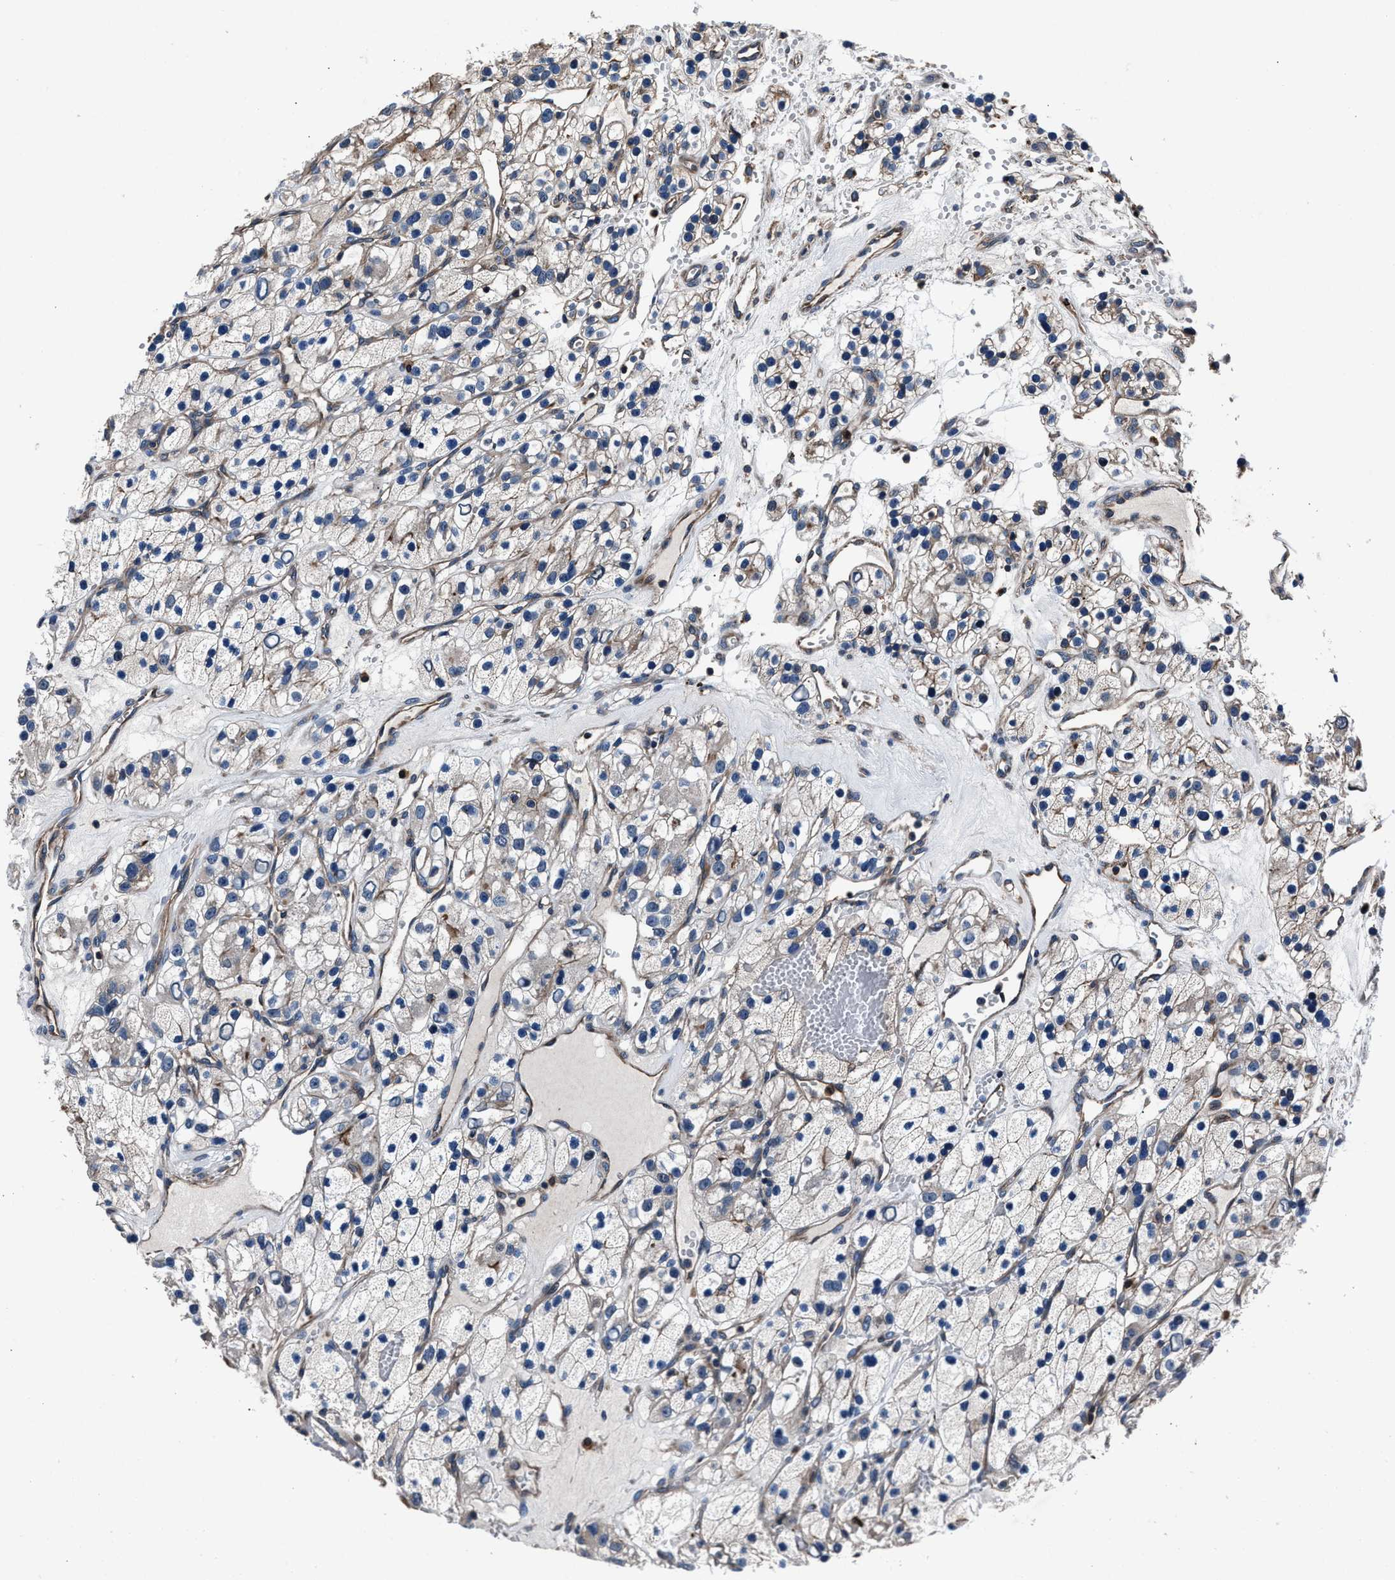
{"staining": {"intensity": "negative", "quantity": "none", "location": "none"}, "tissue": "renal cancer", "cell_type": "Tumor cells", "image_type": "cancer", "snomed": [{"axis": "morphology", "description": "Adenocarcinoma, NOS"}, {"axis": "topography", "description": "Kidney"}], "caption": "Tumor cells show no significant expression in adenocarcinoma (renal).", "gene": "MFSD11", "patient": {"sex": "female", "age": 57}}